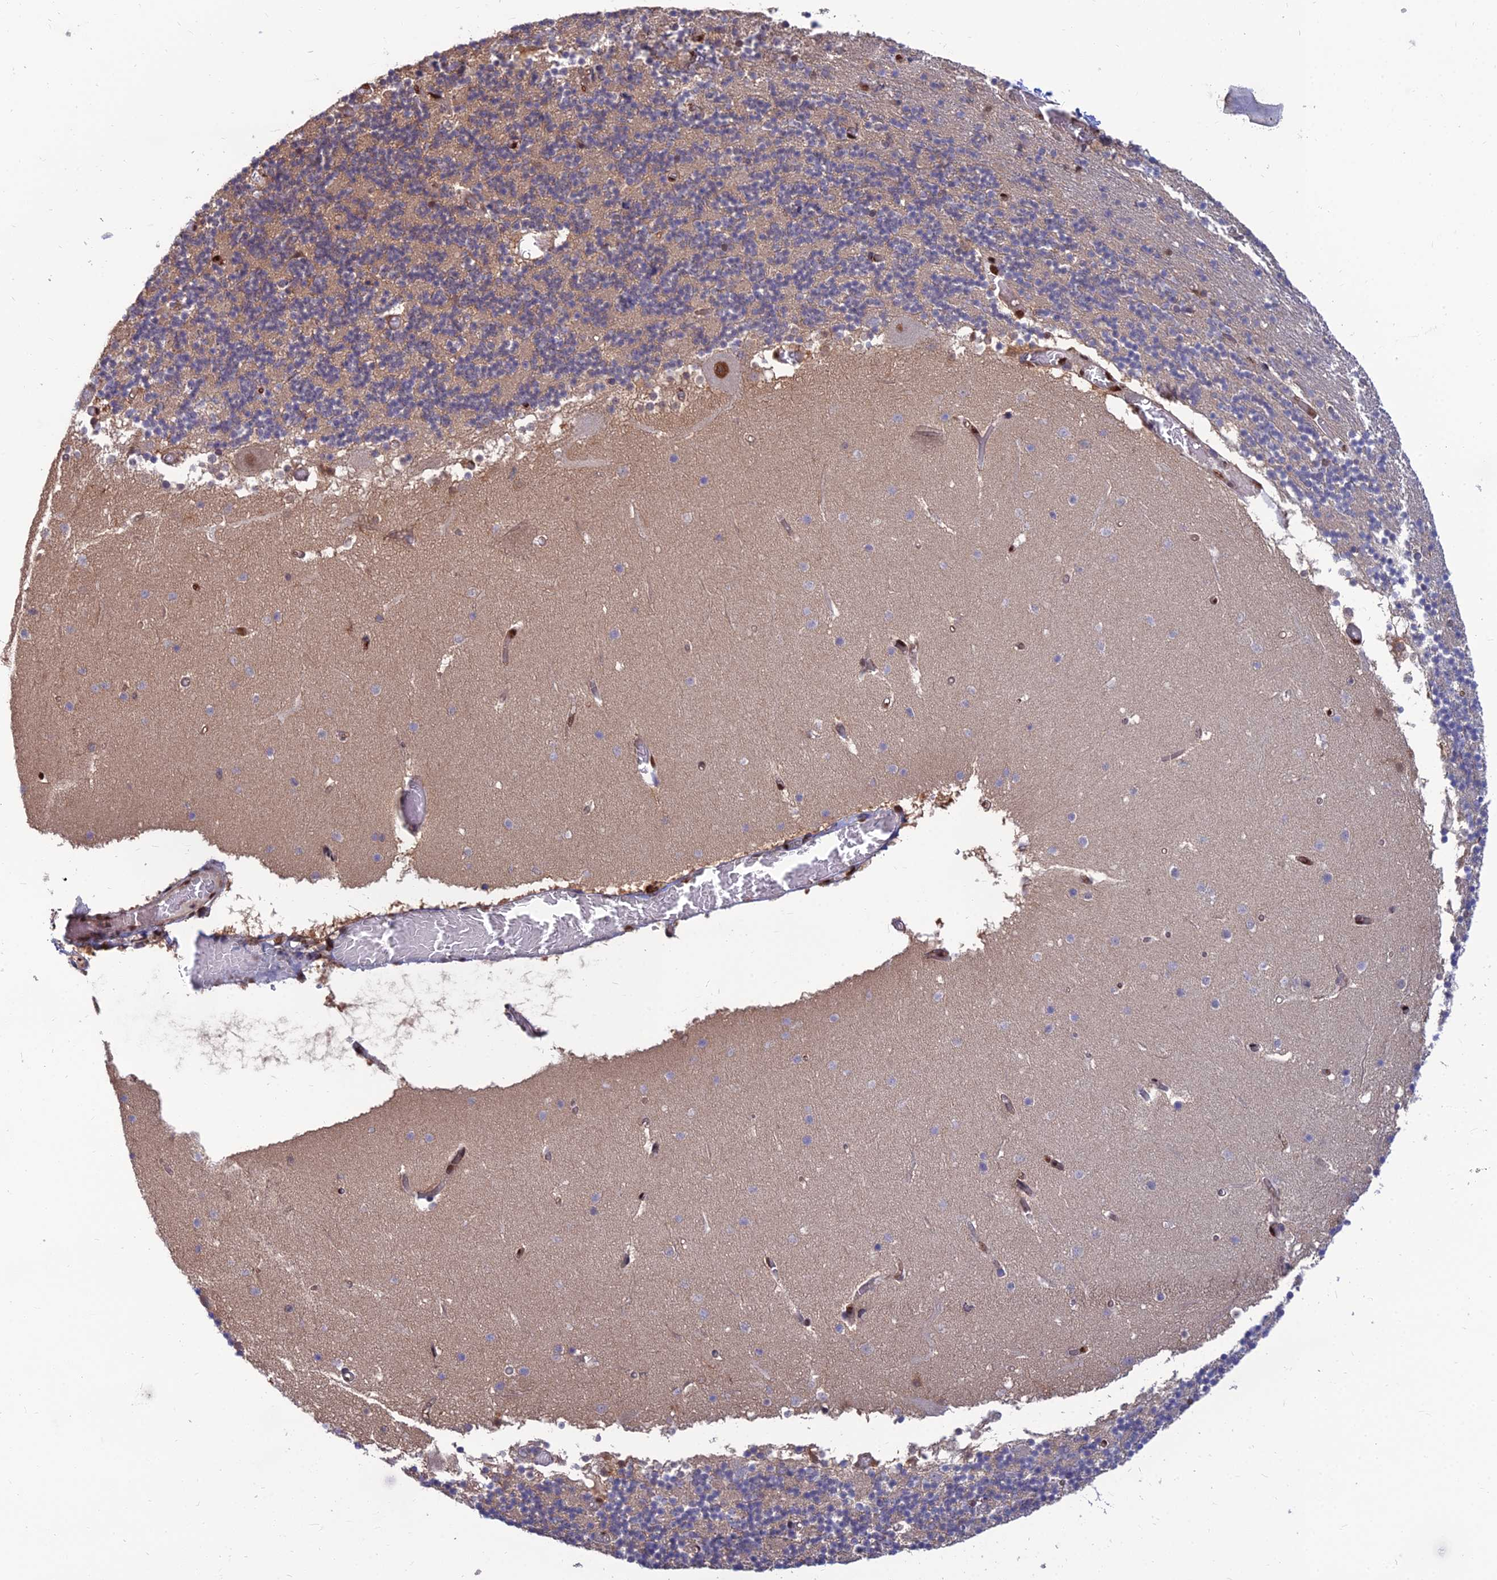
{"staining": {"intensity": "negative", "quantity": "none", "location": "none"}, "tissue": "cerebellum", "cell_type": "Cells in granular layer", "image_type": "normal", "snomed": [{"axis": "morphology", "description": "Normal tissue, NOS"}, {"axis": "topography", "description": "Cerebellum"}], "caption": "Immunohistochemistry (IHC) of benign cerebellum shows no expression in cells in granular layer.", "gene": "DNPEP", "patient": {"sex": "female", "age": 28}}